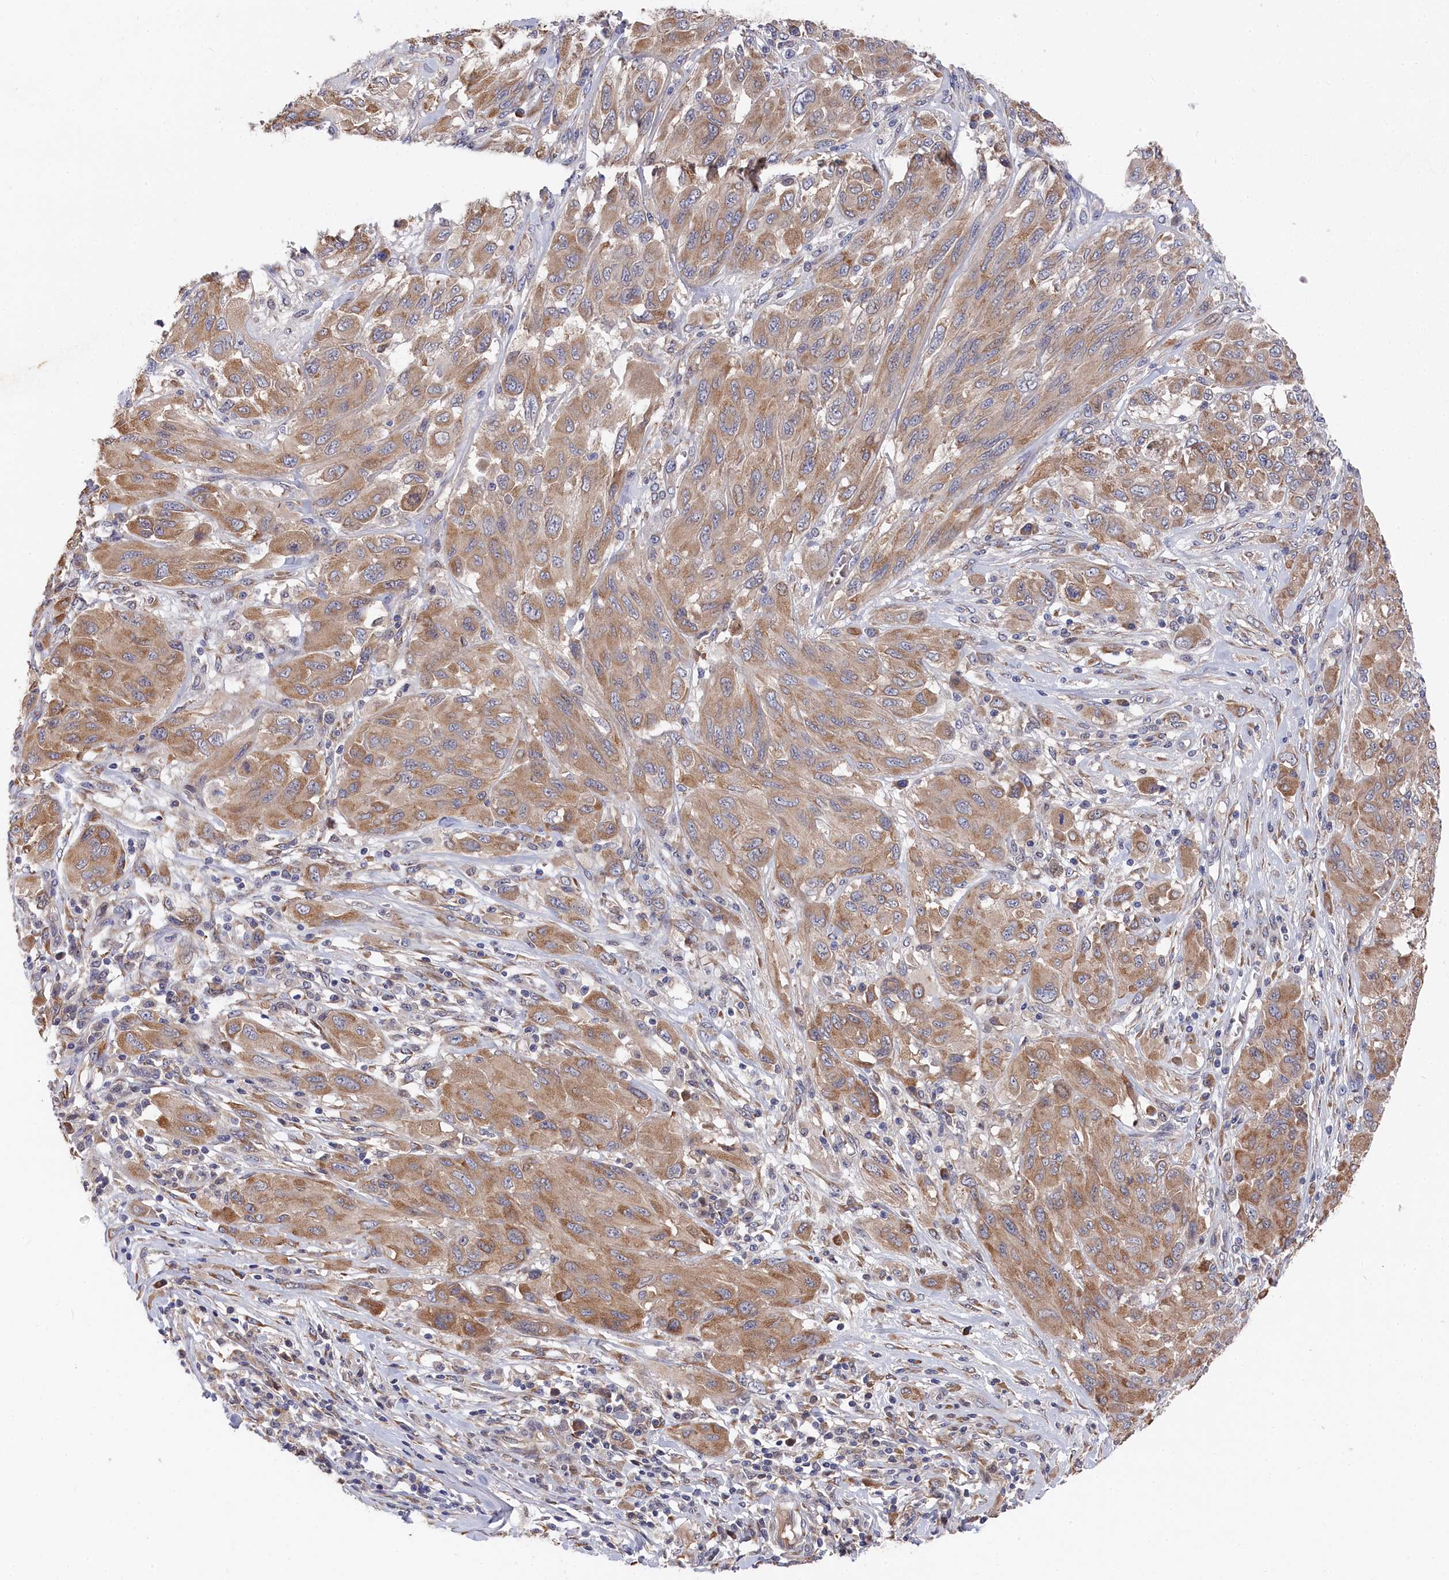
{"staining": {"intensity": "moderate", "quantity": ">75%", "location": "cytoplasmic/membranous"}, "tissue": "melanoma", "cell_type": "Tumor cells", "image_type": "cancer", "snomed": [{"axis": "morphology", "description": "Malignant melanoma, NOS"}, {"axis": "topography", "description": "Skin"}], "caption": "Immunohistochemical staining of human melanoma shows medium levels of moderate cytoplasmic/membranous protein positivity in about >75% of tumor cells. (Stains: DAB in brown, nuclei in blue, Microscopy: brightfield microscopy at high magnification).", "gene": "CYB5D2", "patient": {"sex": "female", "age": 91}}